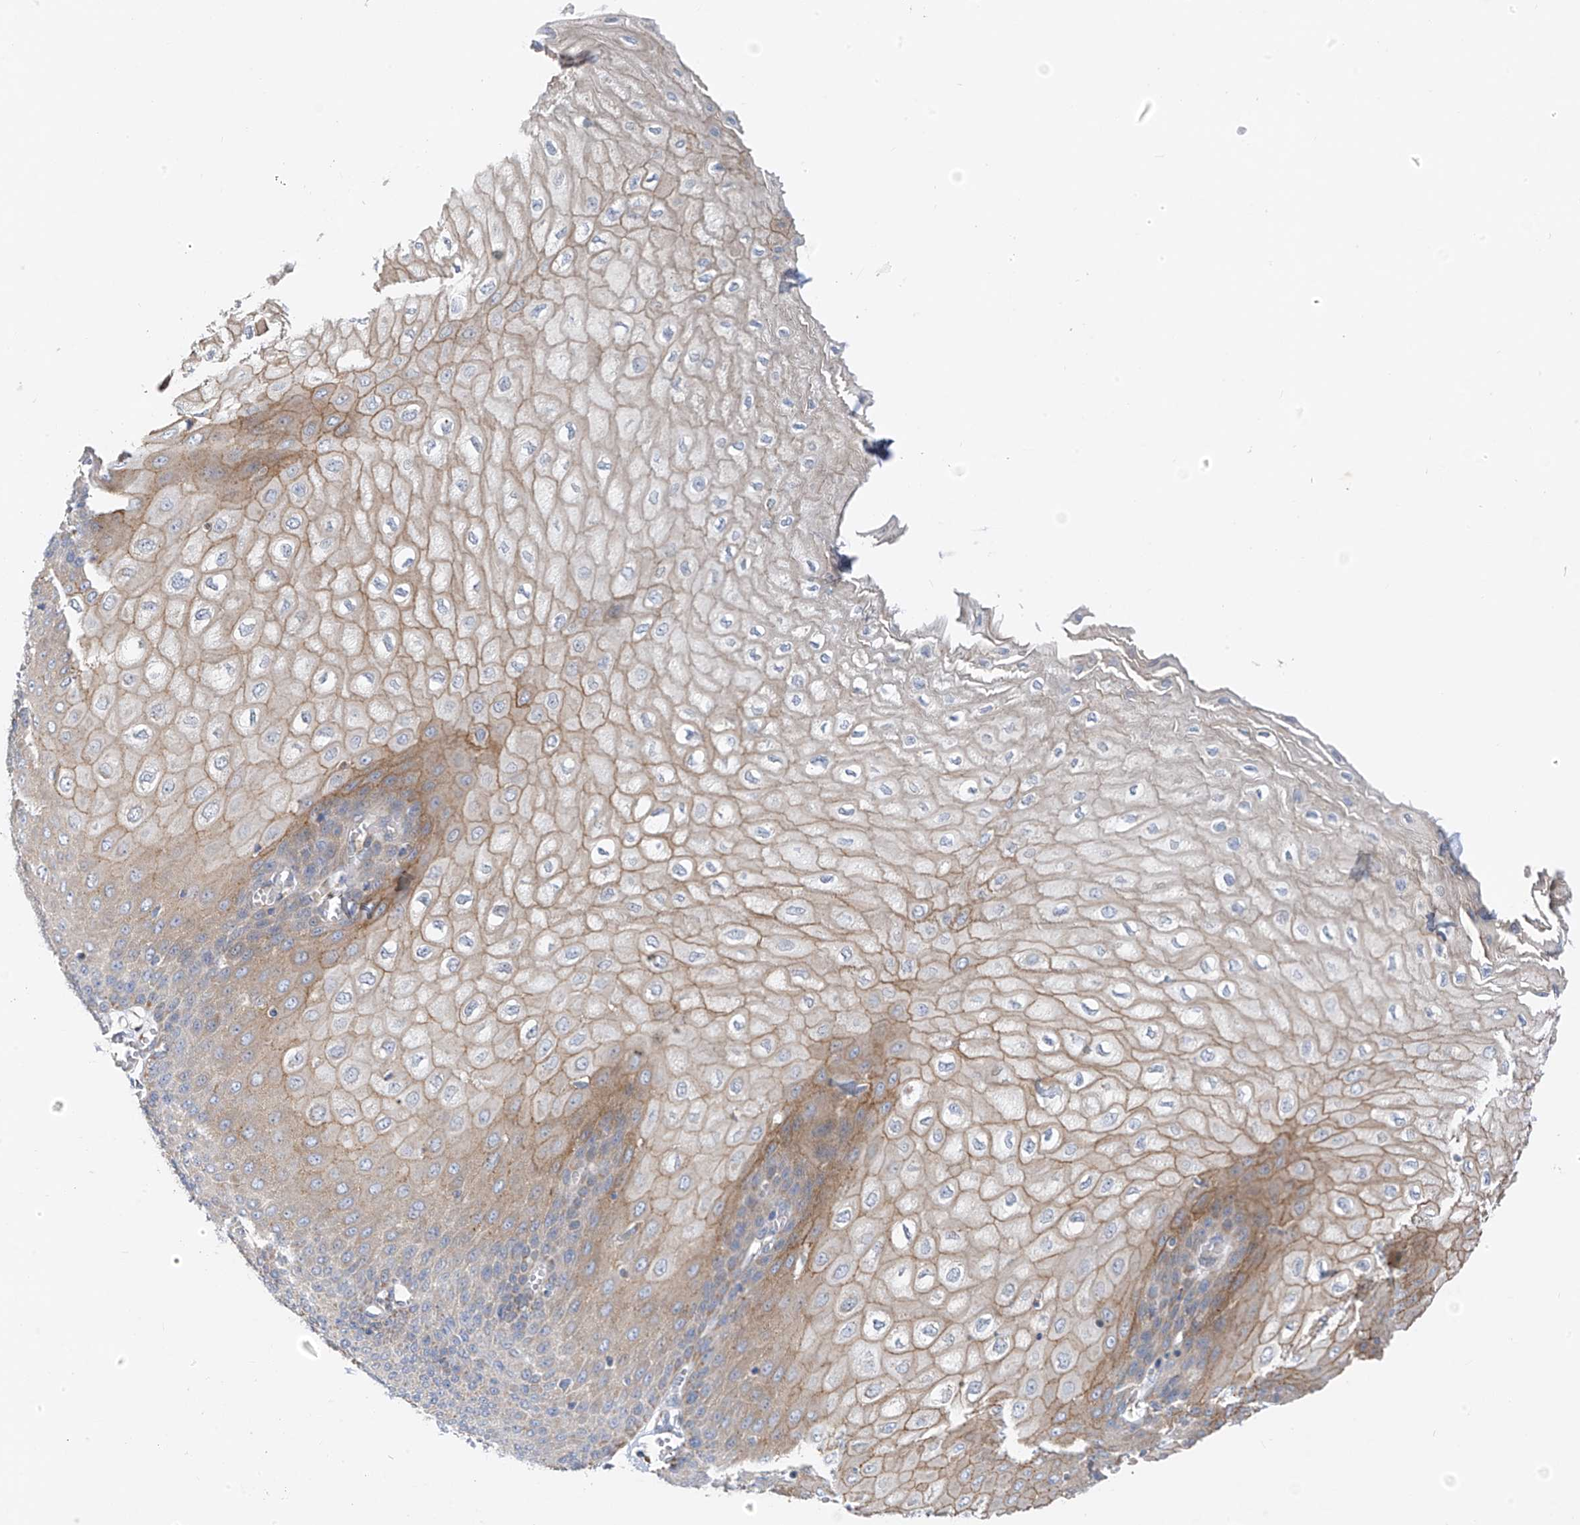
{"staining": {"intensity": "moderate", "quantity": ">75%", "location": "cytoplasmic/membranous"}, "tissue": "esophagus", "cell_type": "Squamous epithelial cells", "image_type": "normal", "snomed": [{"axis": "morphology", "description": "Normal tissue, NOS"}, {"axis": "topography", "description": "Esophagus"}], "caption": "Immunohistochemistry (IHC) staining of benign esophagus, which displays medium levels of moderate cytoplasmic/membranous positivity in approximately >75% of squamous epithelial cells indicating moderate cytoplasmic/membranous protein staining. The staining was performed using DAB (brown) for protein detection and nuclei were counterstained in hematoxylin (blue).", "gene": "EOMES", "patient": {"sex": "male", "age": 60}}